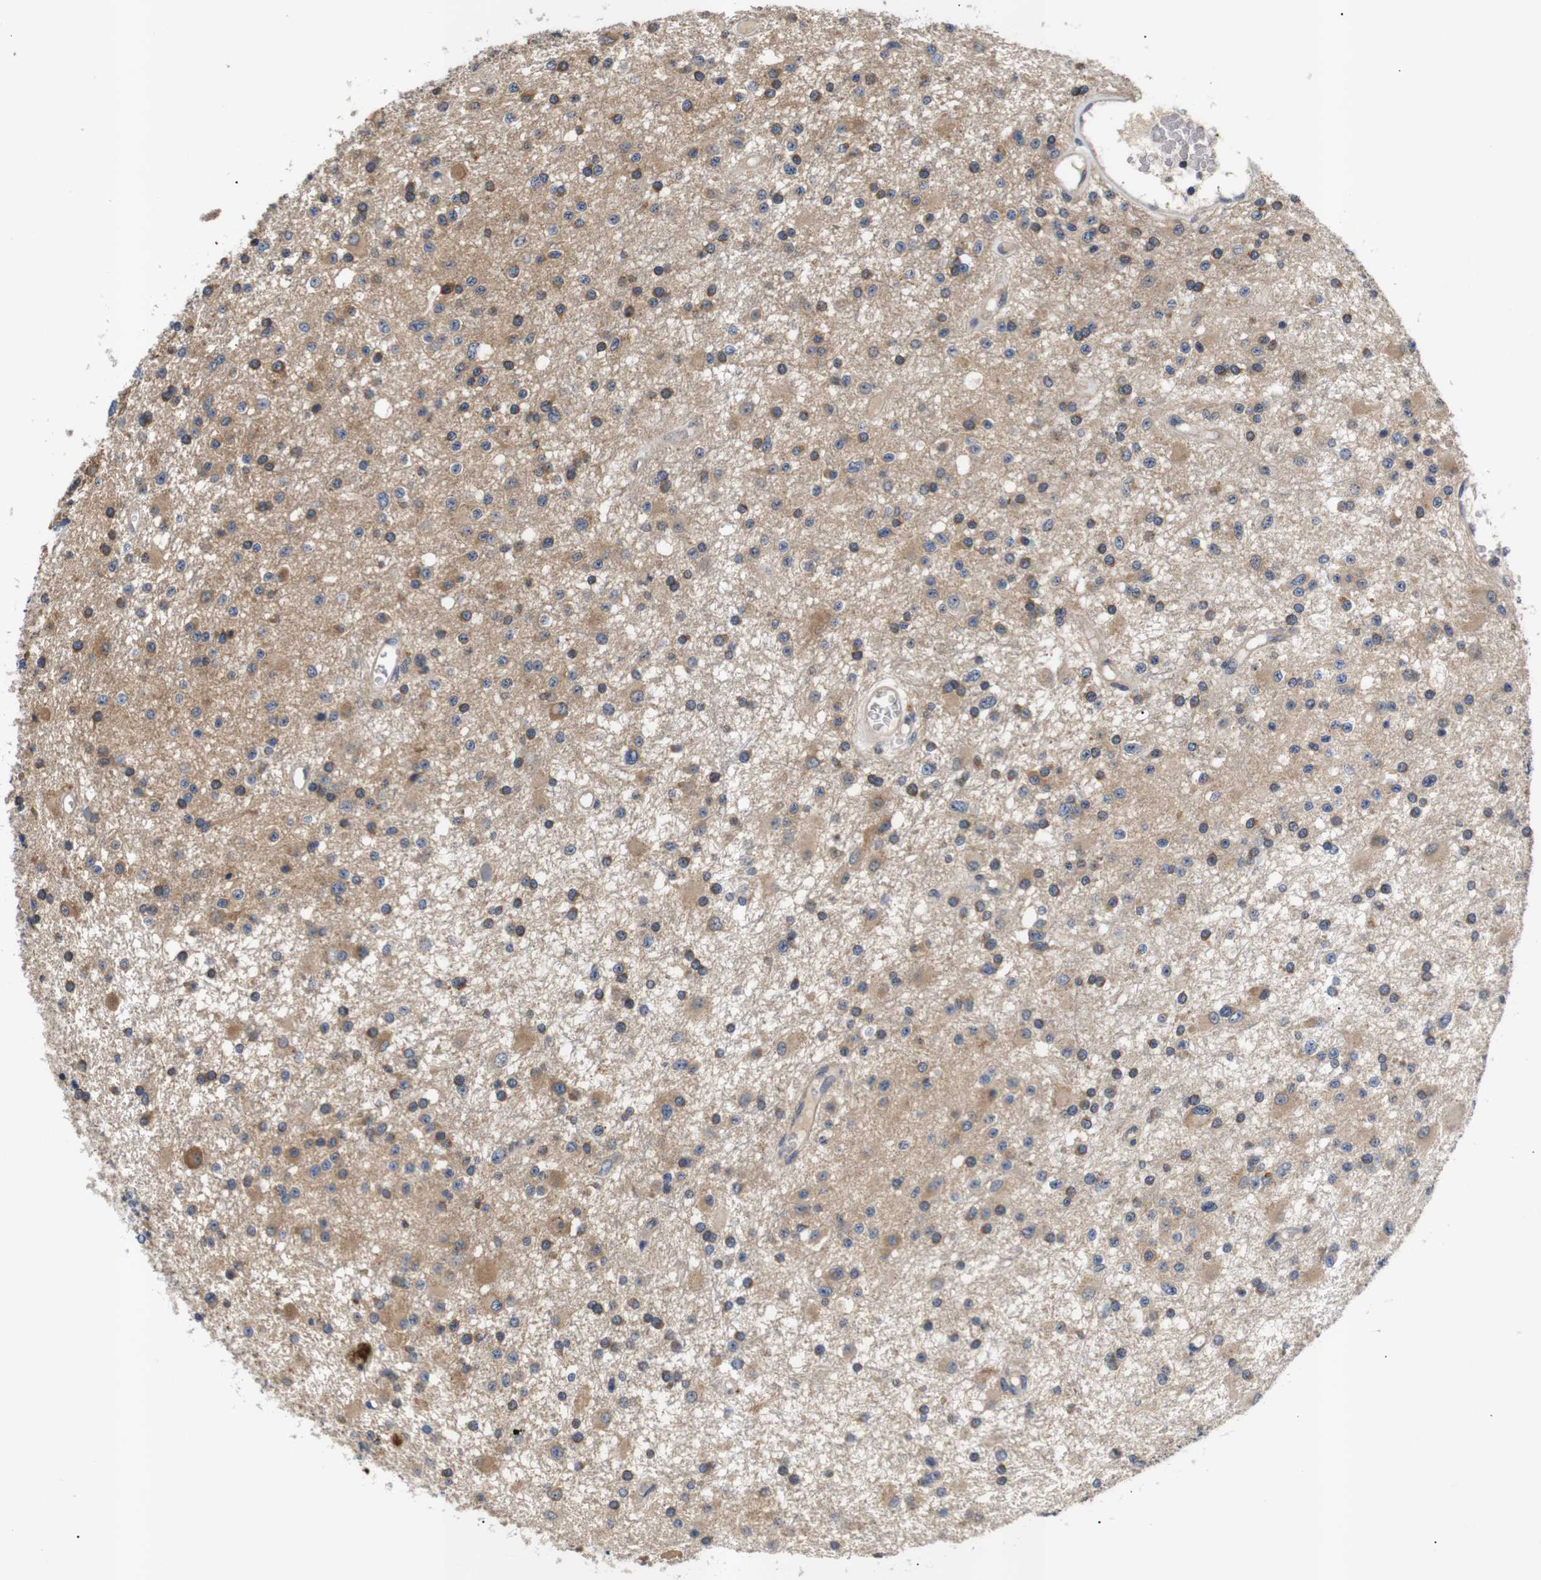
{"staining": {"intensity": "strong", "quantity": ">75%", "location": "cytoplasmic/membranous"}, "tissue": "glioma", "cell_type": "Tumor cells", "image_type": "cancer", "snomed": [{"axis": "morphology", "description": "Glioma, malignant, Low grade"}, {"axis": "topography", "description": "Brain"}], "caption": "Tumor cells display high levels of strong cytoplasmic/membranous positivity in about >75% of cells in human malignant glioma (low-grade).", "gene": "RIPK1", "patient": {"sex": "male", "age": 58}}